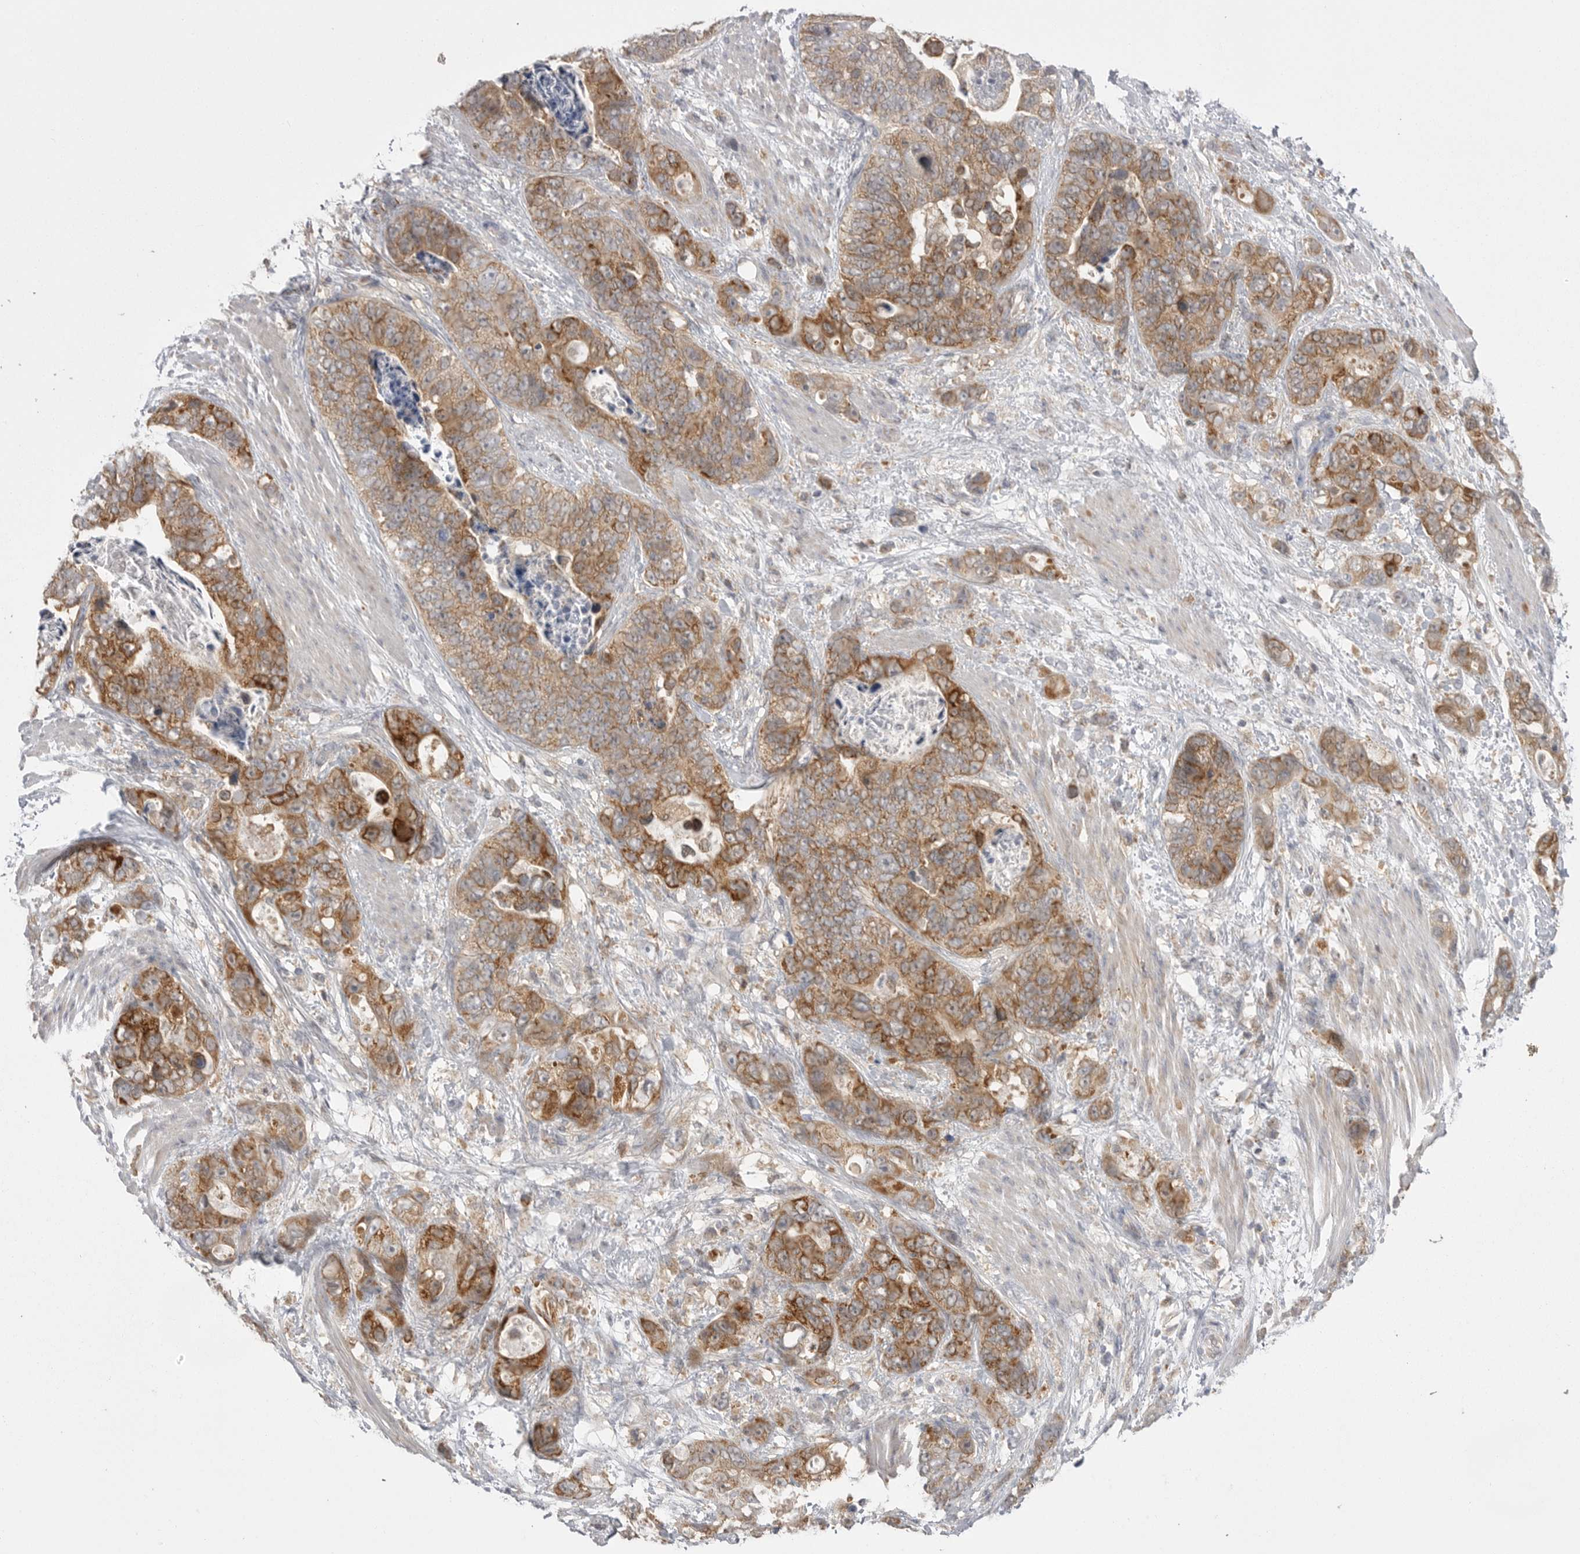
{"staining": {"intensity": "moderate", "quantity": ">75%", "location": "cytoplasmic/membranous"}, "tissue": "stomach cancer", "cell_type": "Tumor cells", "image_type": "cancer", "snomed": [{"axis": "morphology", "description": "Normal tissue, NOS"}, {"axis": "morphology", "description": "Adenocarcinoma, NOS"}, {"axis": "topography", "description": "Stomach"}], "caption": "A medium amount of moderate cytoplasmic/membranous staining is appreciated in about >75% of tumor cells in stomach adenocarcinoma tissue. The staining was performed using DAB (3,3'-diaminobenzidine) to visualize the protein expression in brown, while the nuclei were stained in blue with hematoxylin (Magnification: 20x).", "gene": "KYAT3", "patient": {"sex": "female", "age": 89}}